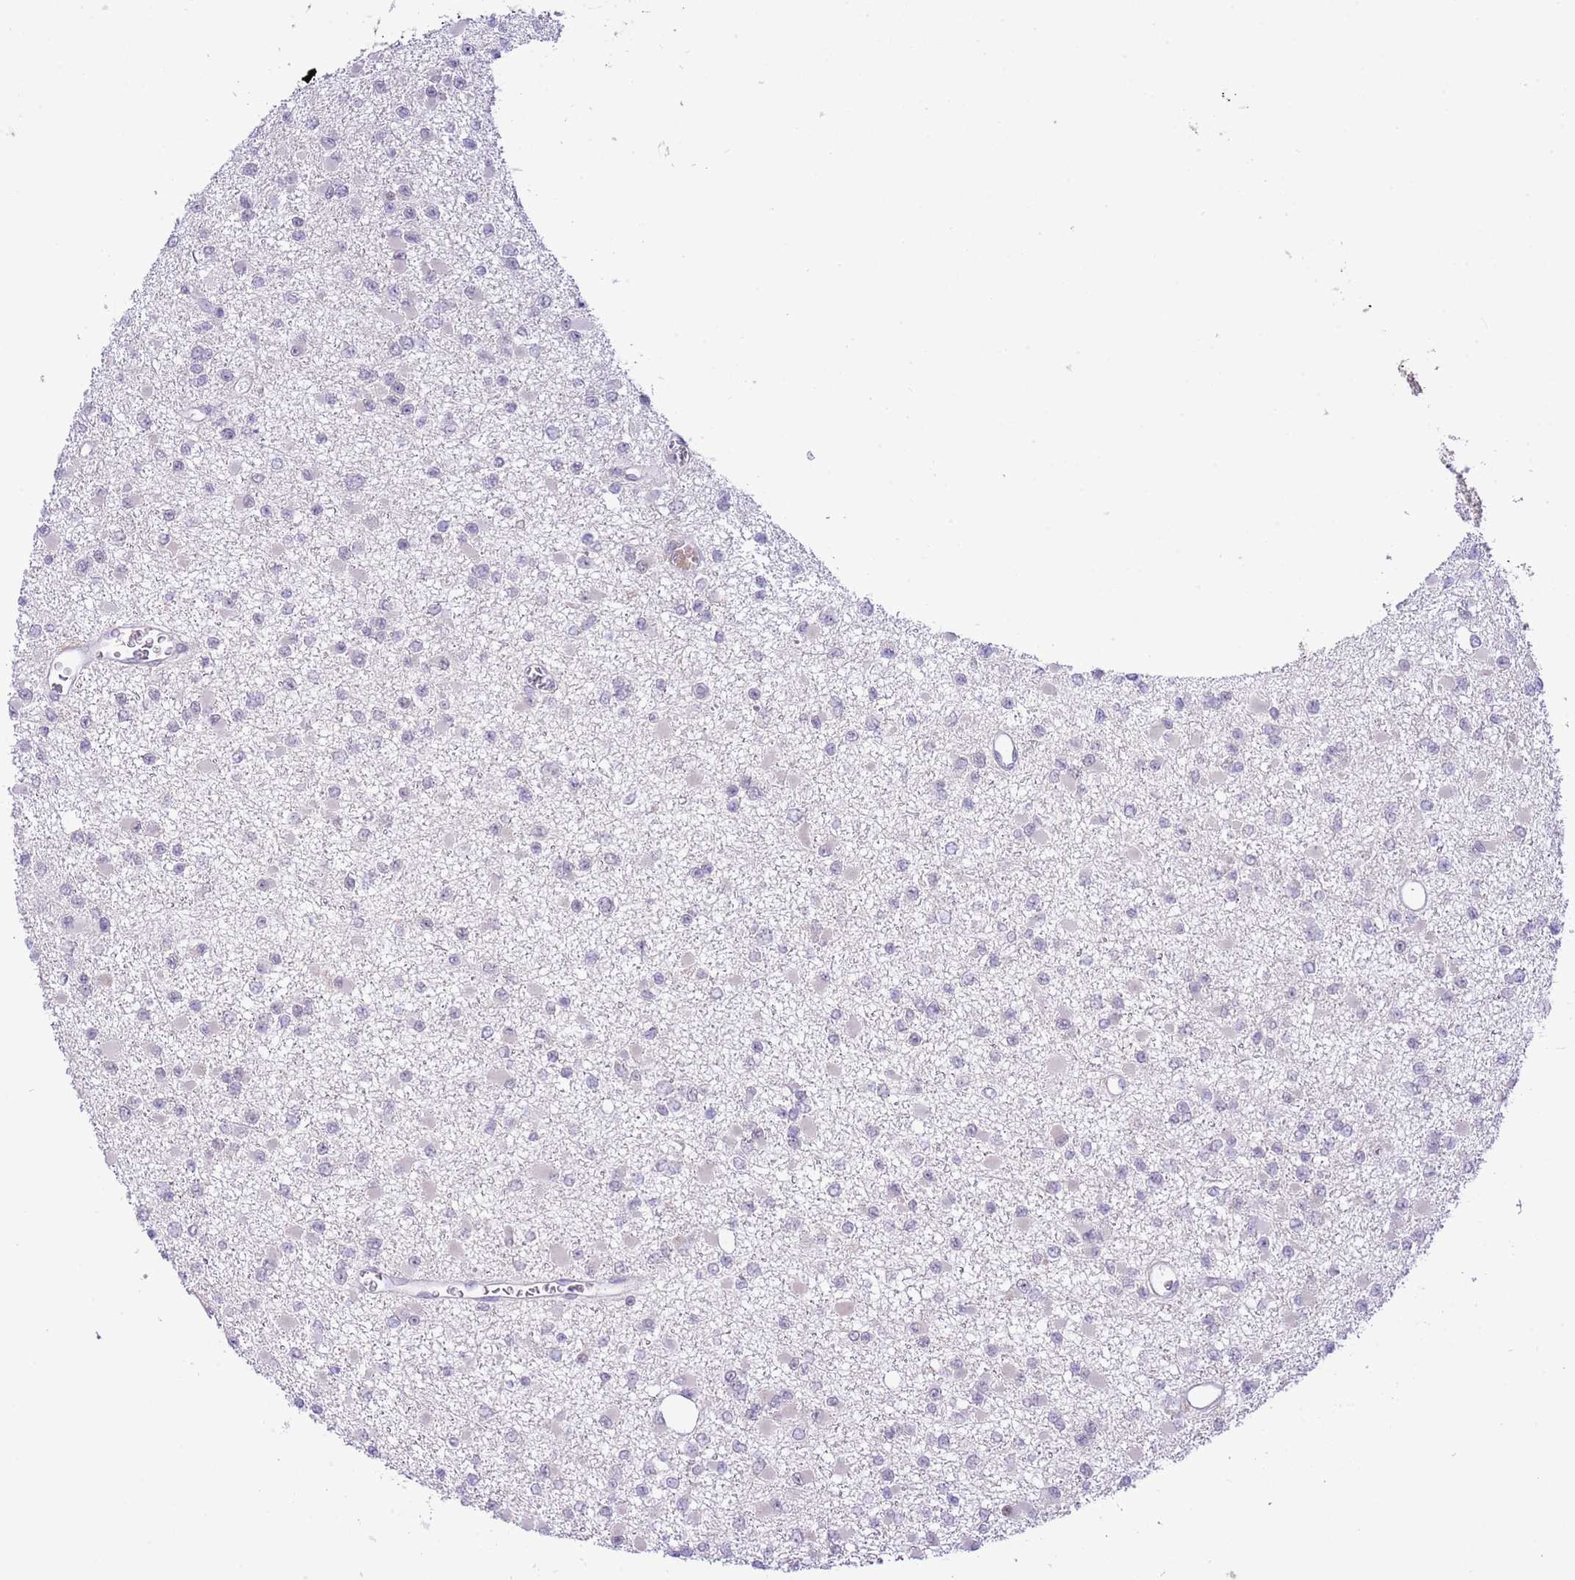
{"staining": {"intensity": "negative", "quantity": "none", "location": "none"}, "tissue": "glioma", "cell_type": "Tumor cells", "image_type": "cancer", "snomed": [{"axis": "morphology", "description": "Glioma, malignant, Low grade"}, {"axis": "topography", "description": "Brain"}], "caption": "Tumor cells are negative for protein expression in human malignant glioma (low-grade).", "gene": "GALK2", "patient": {"sex": "female", "age": 22}}